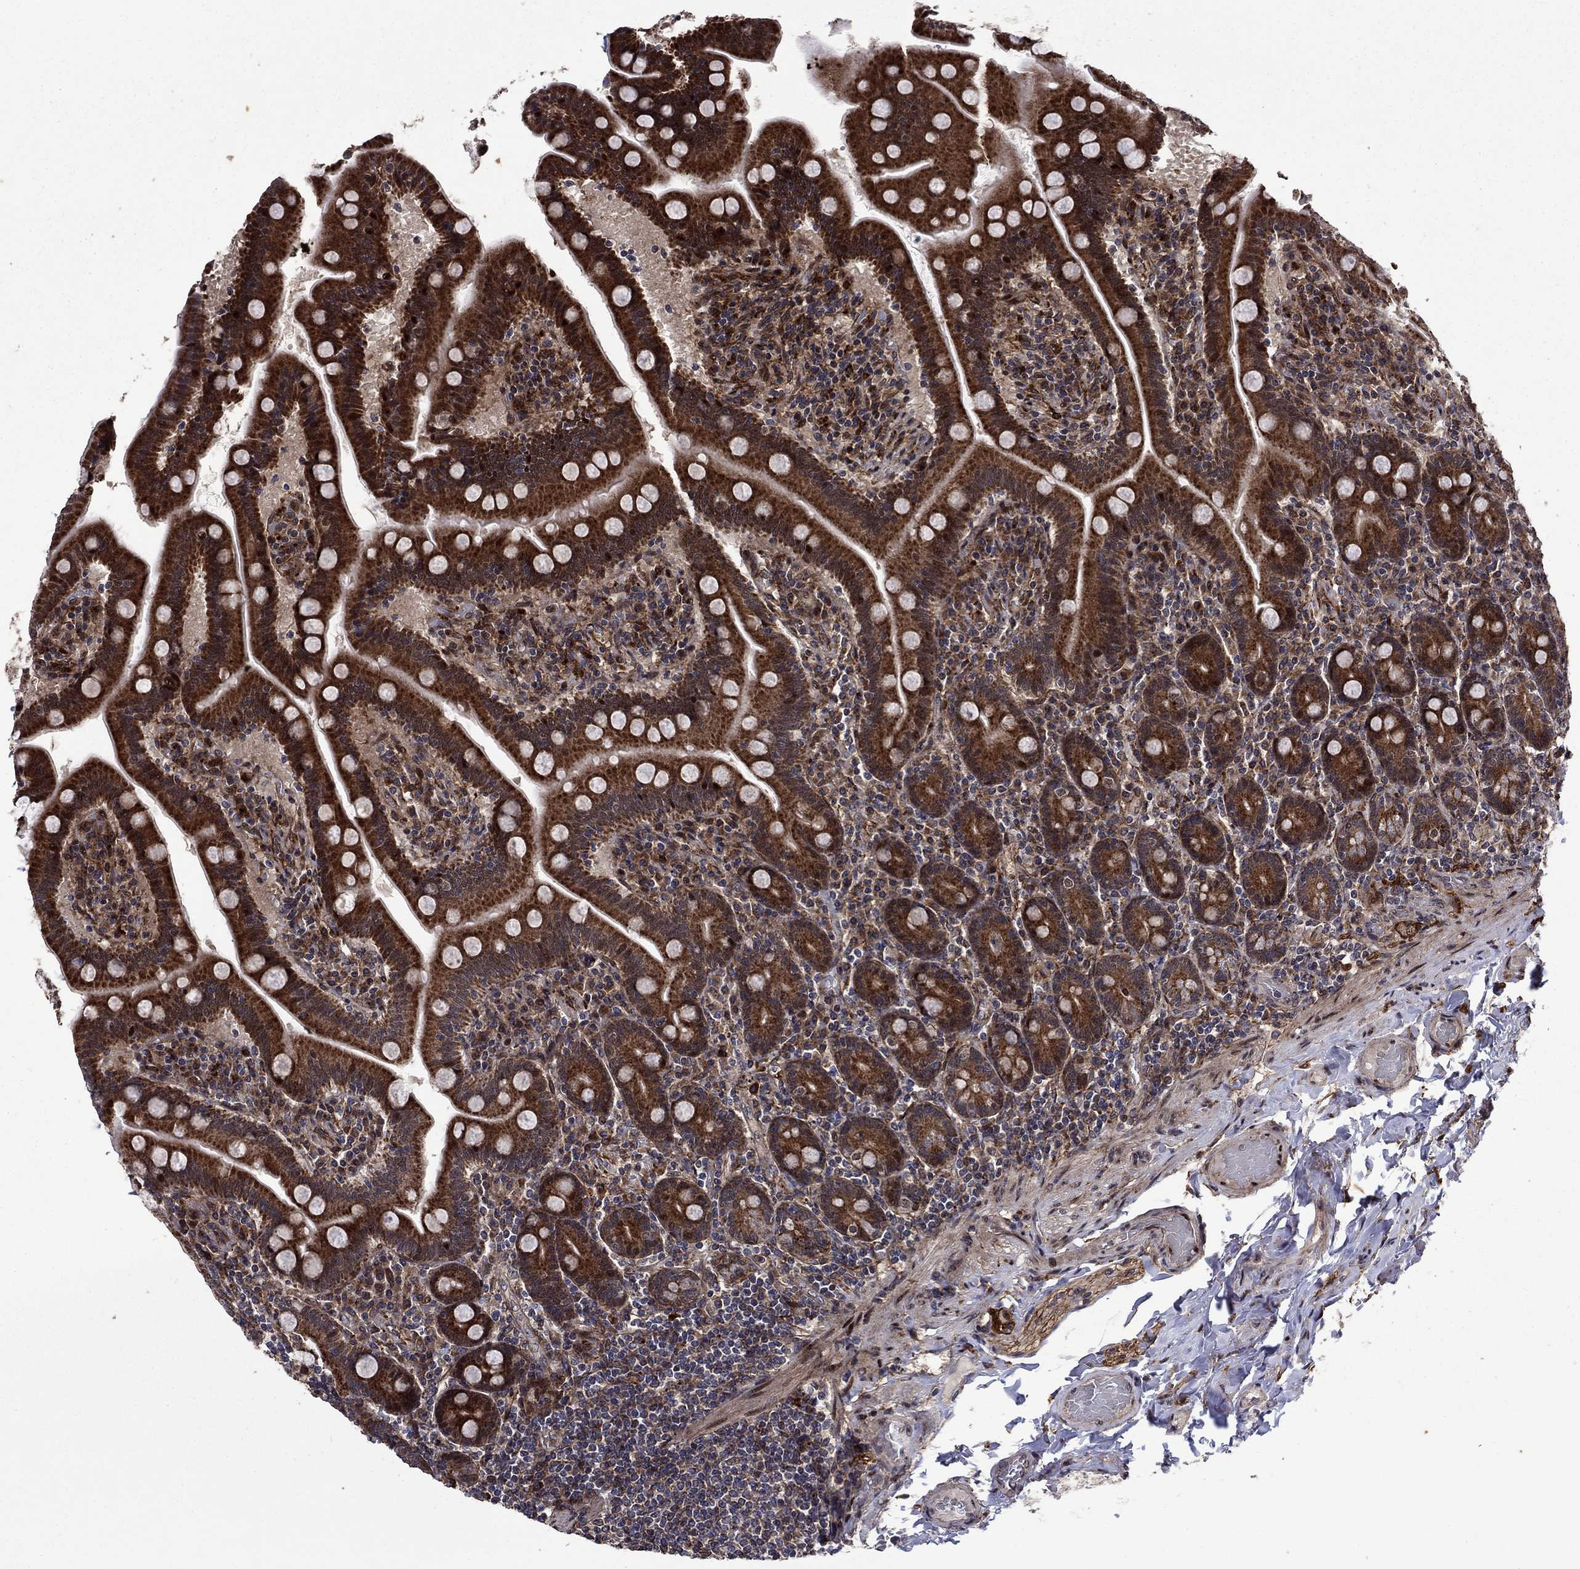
{"staining": {"intensity": "strong", "quantity": ">75%", "location": "cytoplasmic/membranous"}, "tissue": "small intestine", "cell_type": "Glandular cells", "image_type": "normal", "snomed": [{"axis": "morphology", "description": "Normal tissue, NOS"}, {"axis": "topography", "description": "Small intestine"}], "caption": "Immunohistochemistry histopathology image of normal small intestine: human small intestine stained using immunohistochemistry displays high levels of strong protein expression localized specifically in the cytoplasmic/membranous of glandular cells, appearing as a cytoplasmic/membranous brown color.", "gene": "AGTPBP1", "patient": {"sex": "male", "age": 66}}